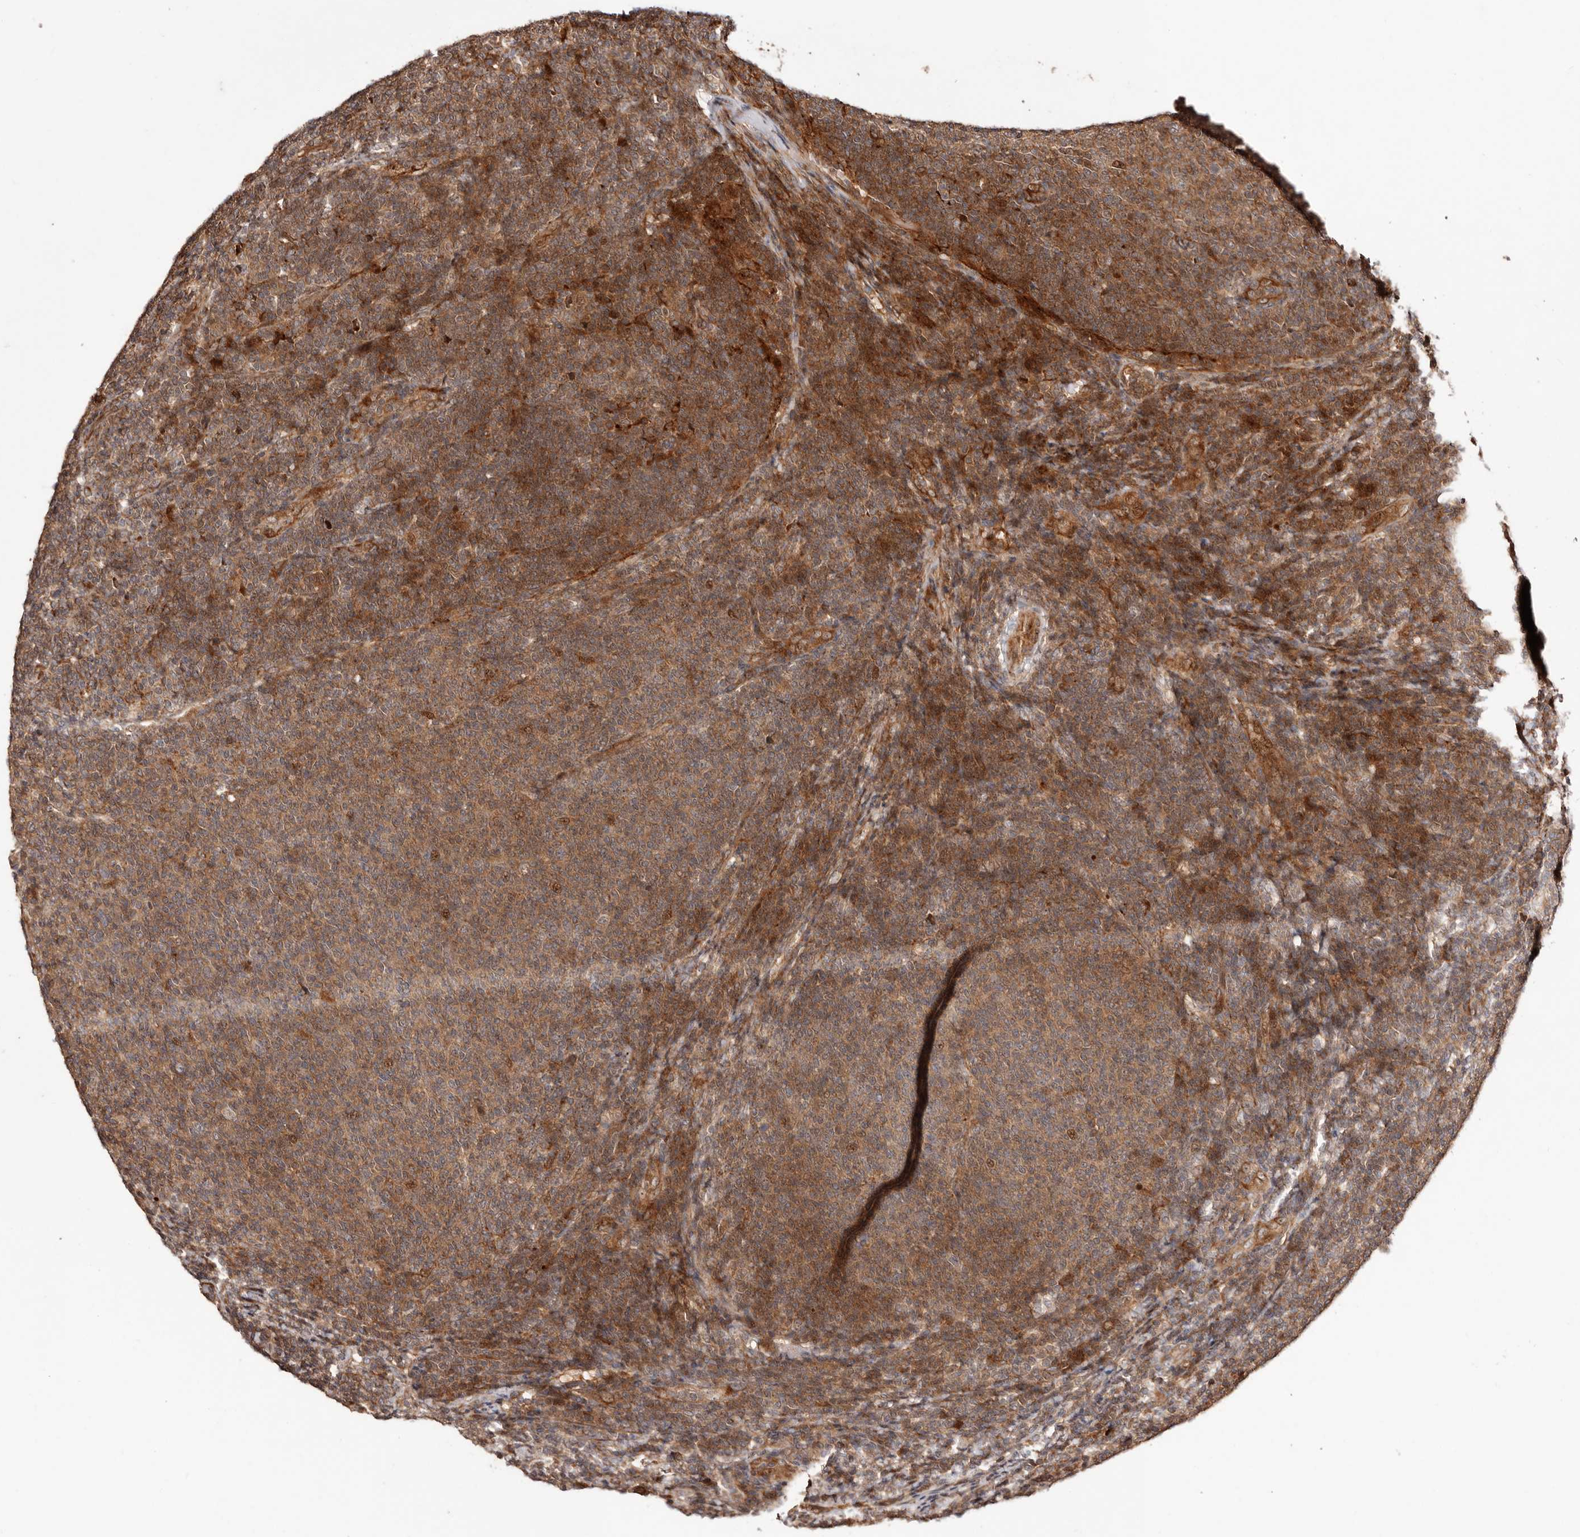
{"staining": {"intensity": "moderate", "quantity": ">75%", "location": "cytoplasmic/membranous"}, "tissue": "lymphoma", "cell_type": "Tumor cells", "image_type": "cancer", "snomed": [{"axis": "morphology", "description": "Malignant lymphoma, non-Hodgkin's type, Low grade"}, {"axis": "topography", "description": "Lymph node"}], "caption": "Tumor cells demonstrate medium levels of moderate cytoplasmic/membranous staining in approximately >75% of cells in human lymphoma.", "gene": "PTPN22", "patient": {"sex": "male", "age": 66}}